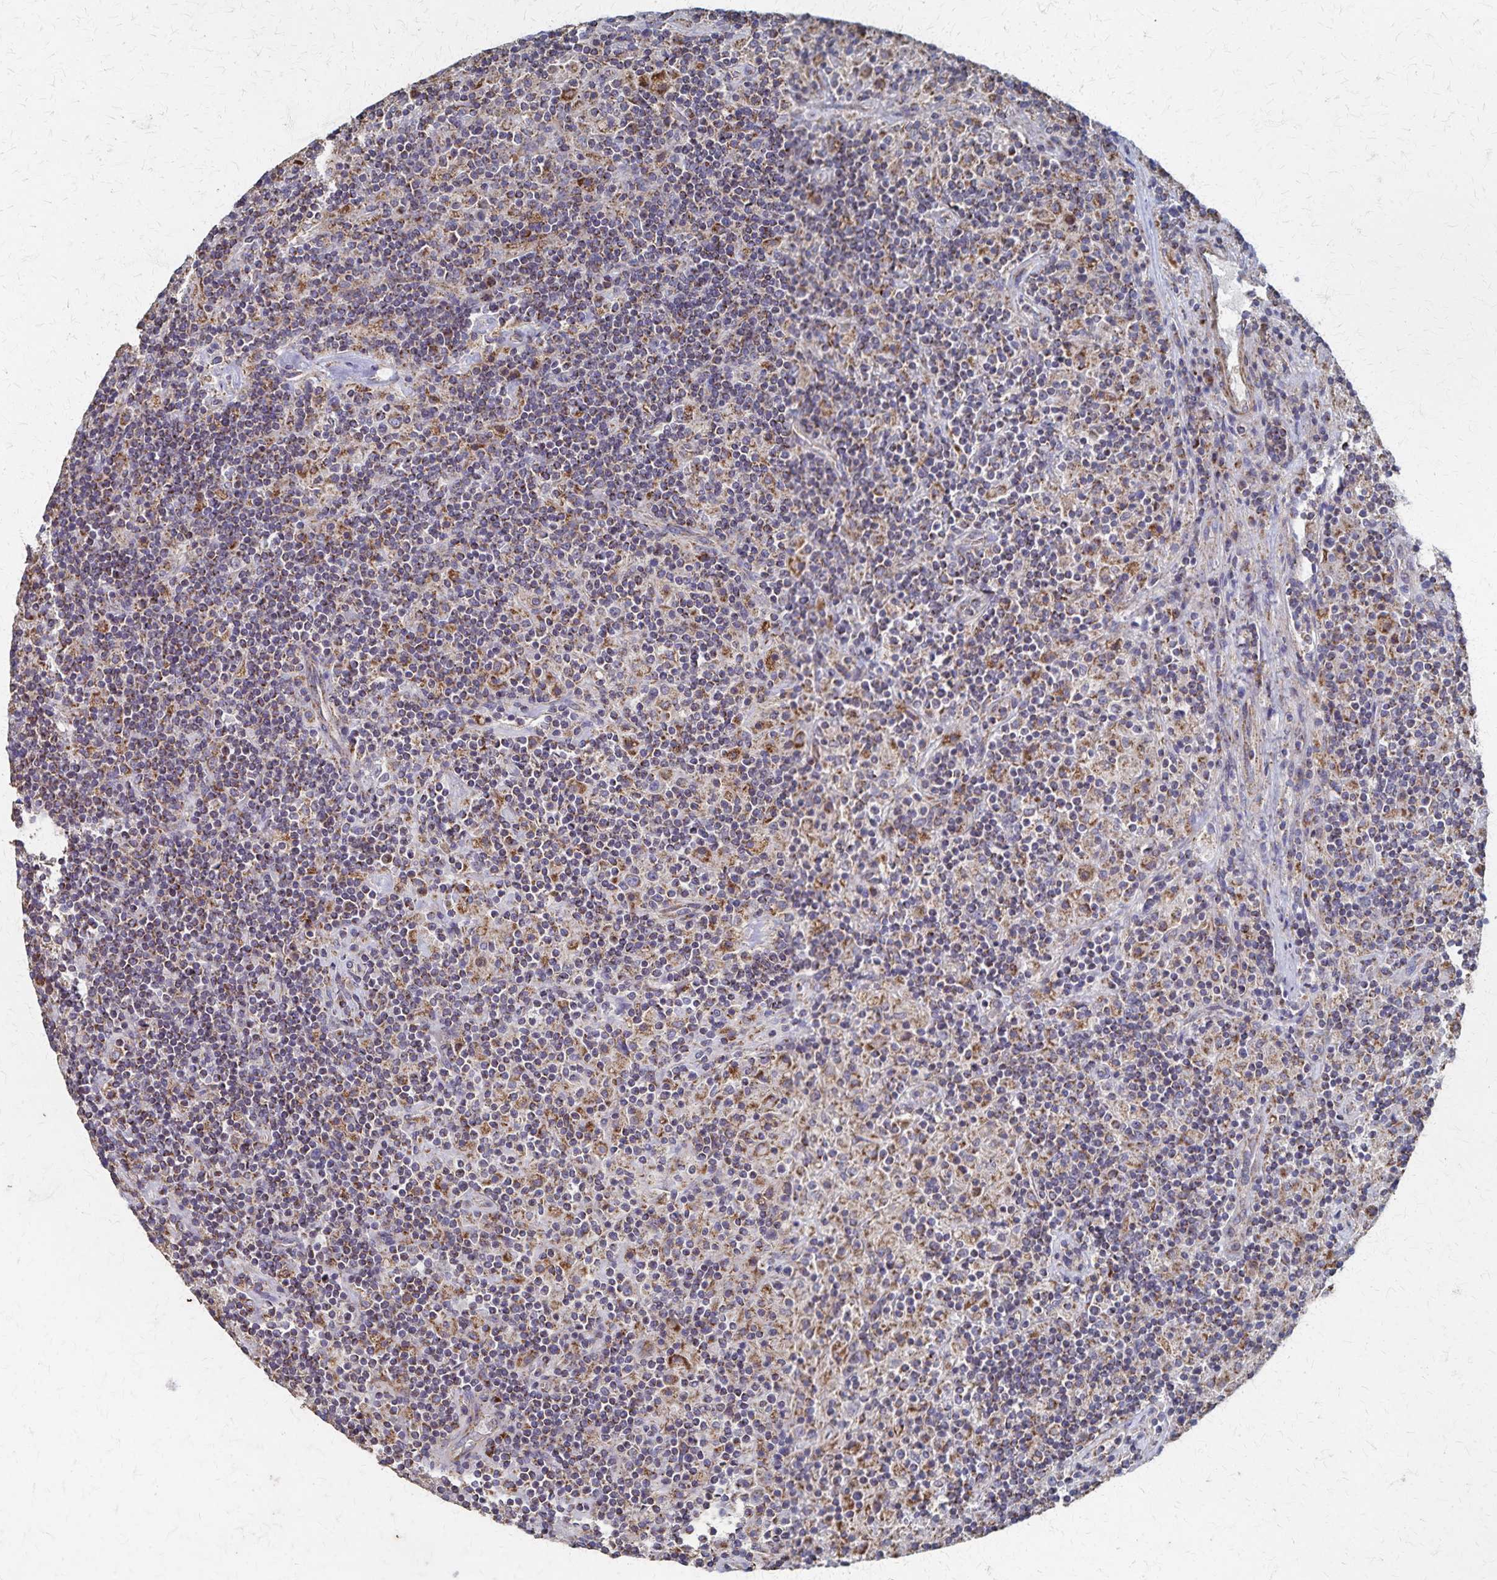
{"staining": {"intensity": "moderate", "quantity": "<25%", "location": "cytoplasmic/membranous"}, "tissue": "lymphoma", "cell_type": "Tumor cells", "image_type": "cancer", "snomed": [{"axis": "morphology", "description": "Hodgkin's disease, NOS"}, {"axis": "topography", "description": "Lymph node"}], "caption": "Brown immunohistochemical staining in lymphoma shows moderate cytoplasmic/membranous expression in about <25% of tumor cells.", "gene": "PGAP2", "patient": {"sex": "male", "age": 70}}